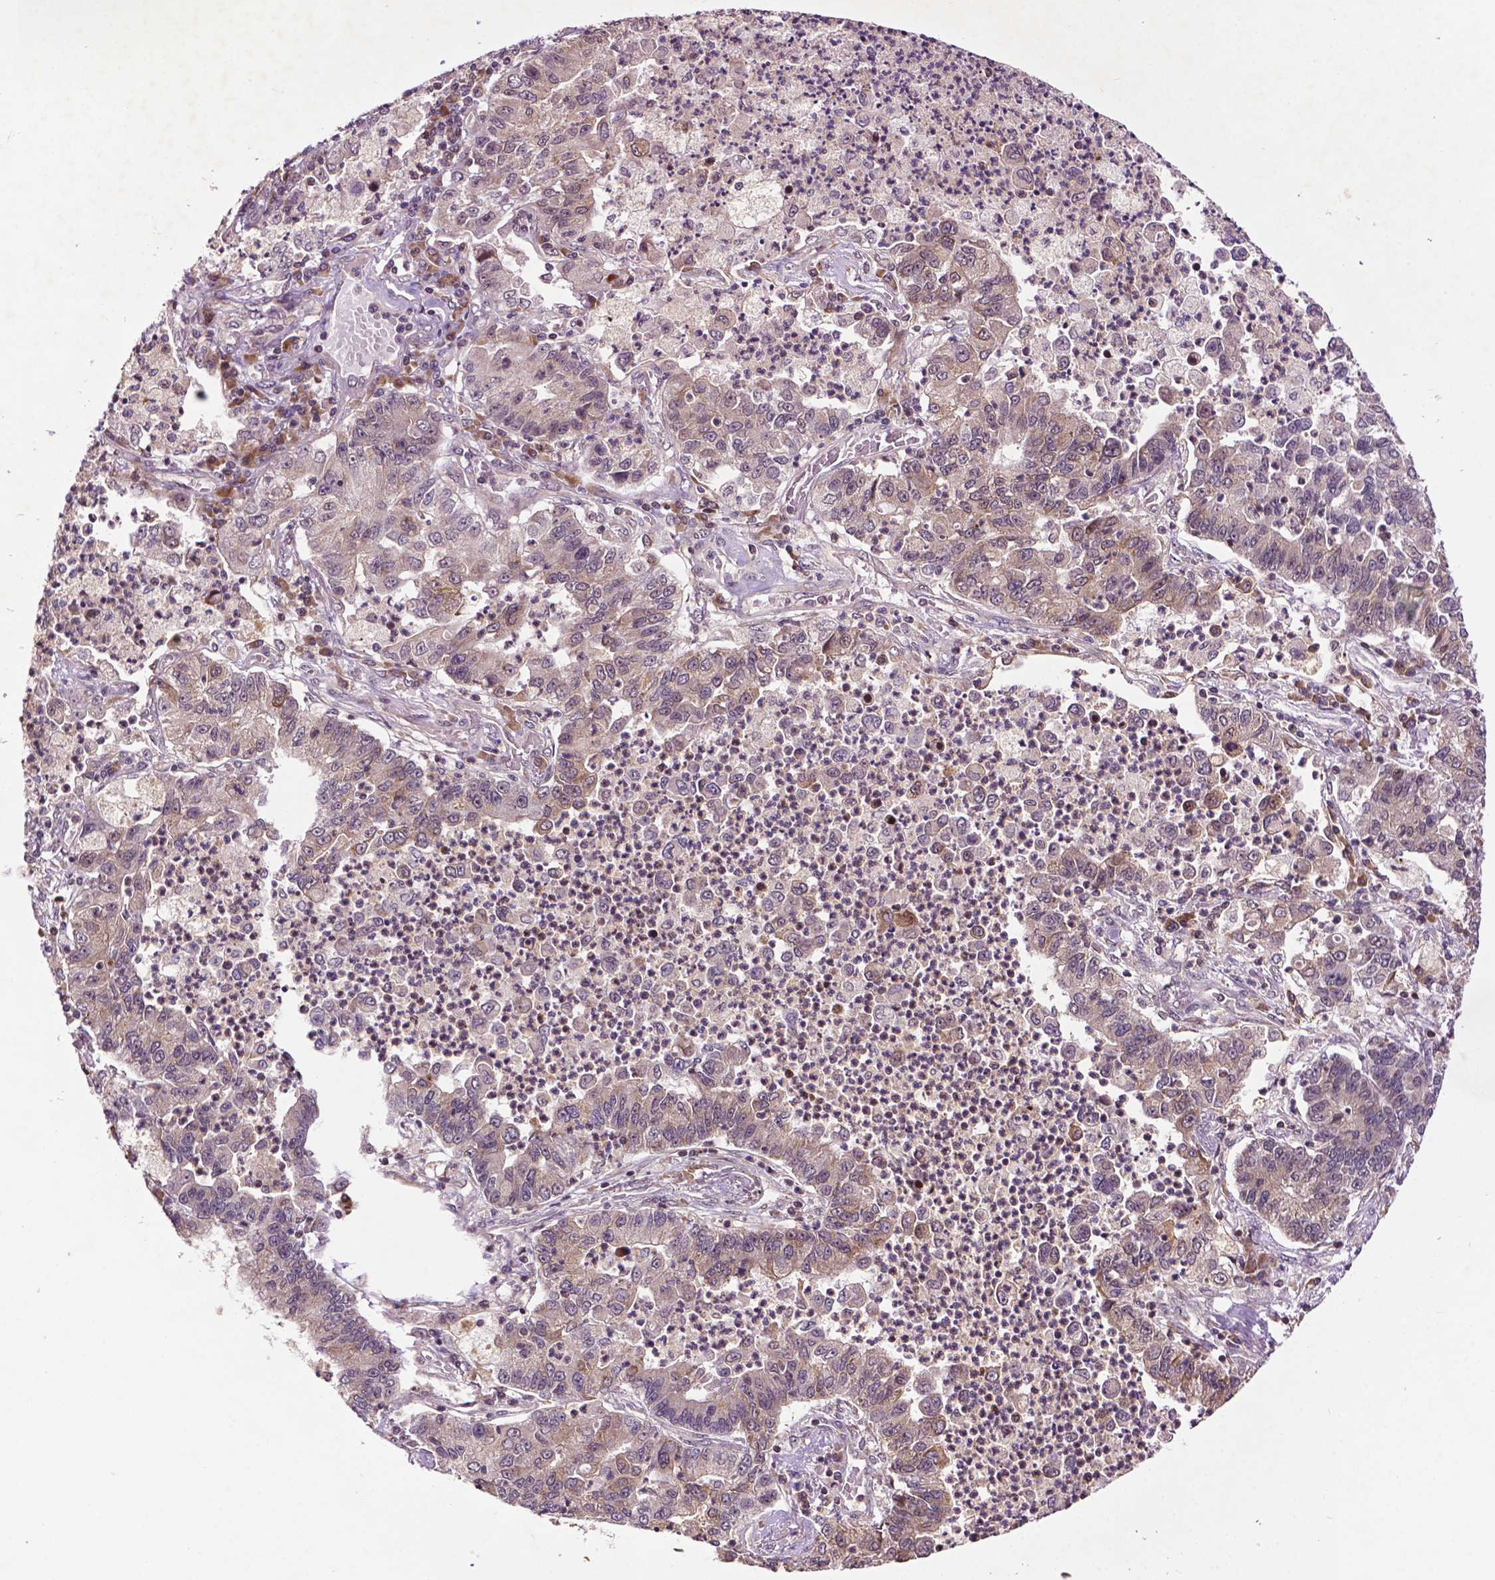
{"staining": {"intensity": "negative", "quantity": "none", "location": "none"}, "tissue": "lung cancer", "cell_type": "Tumor cells", "image_type": "cancer", "snomed": [{"axis": "morphology", "description": "Adenocarcinoma, NOS"}, {"axis": "topography", "description": "Lung"}], "caption": "High magnification brightfield microscopy of lung cancer (adenocarcinoma) stained with DAB (3,3'-diaminobenzidine) (brown) and counterstained with hematoxylin (blue): tumor cells show no significant positivity.", "gene": "TMX2", "patient": {"sex": "female", "age": 57}}